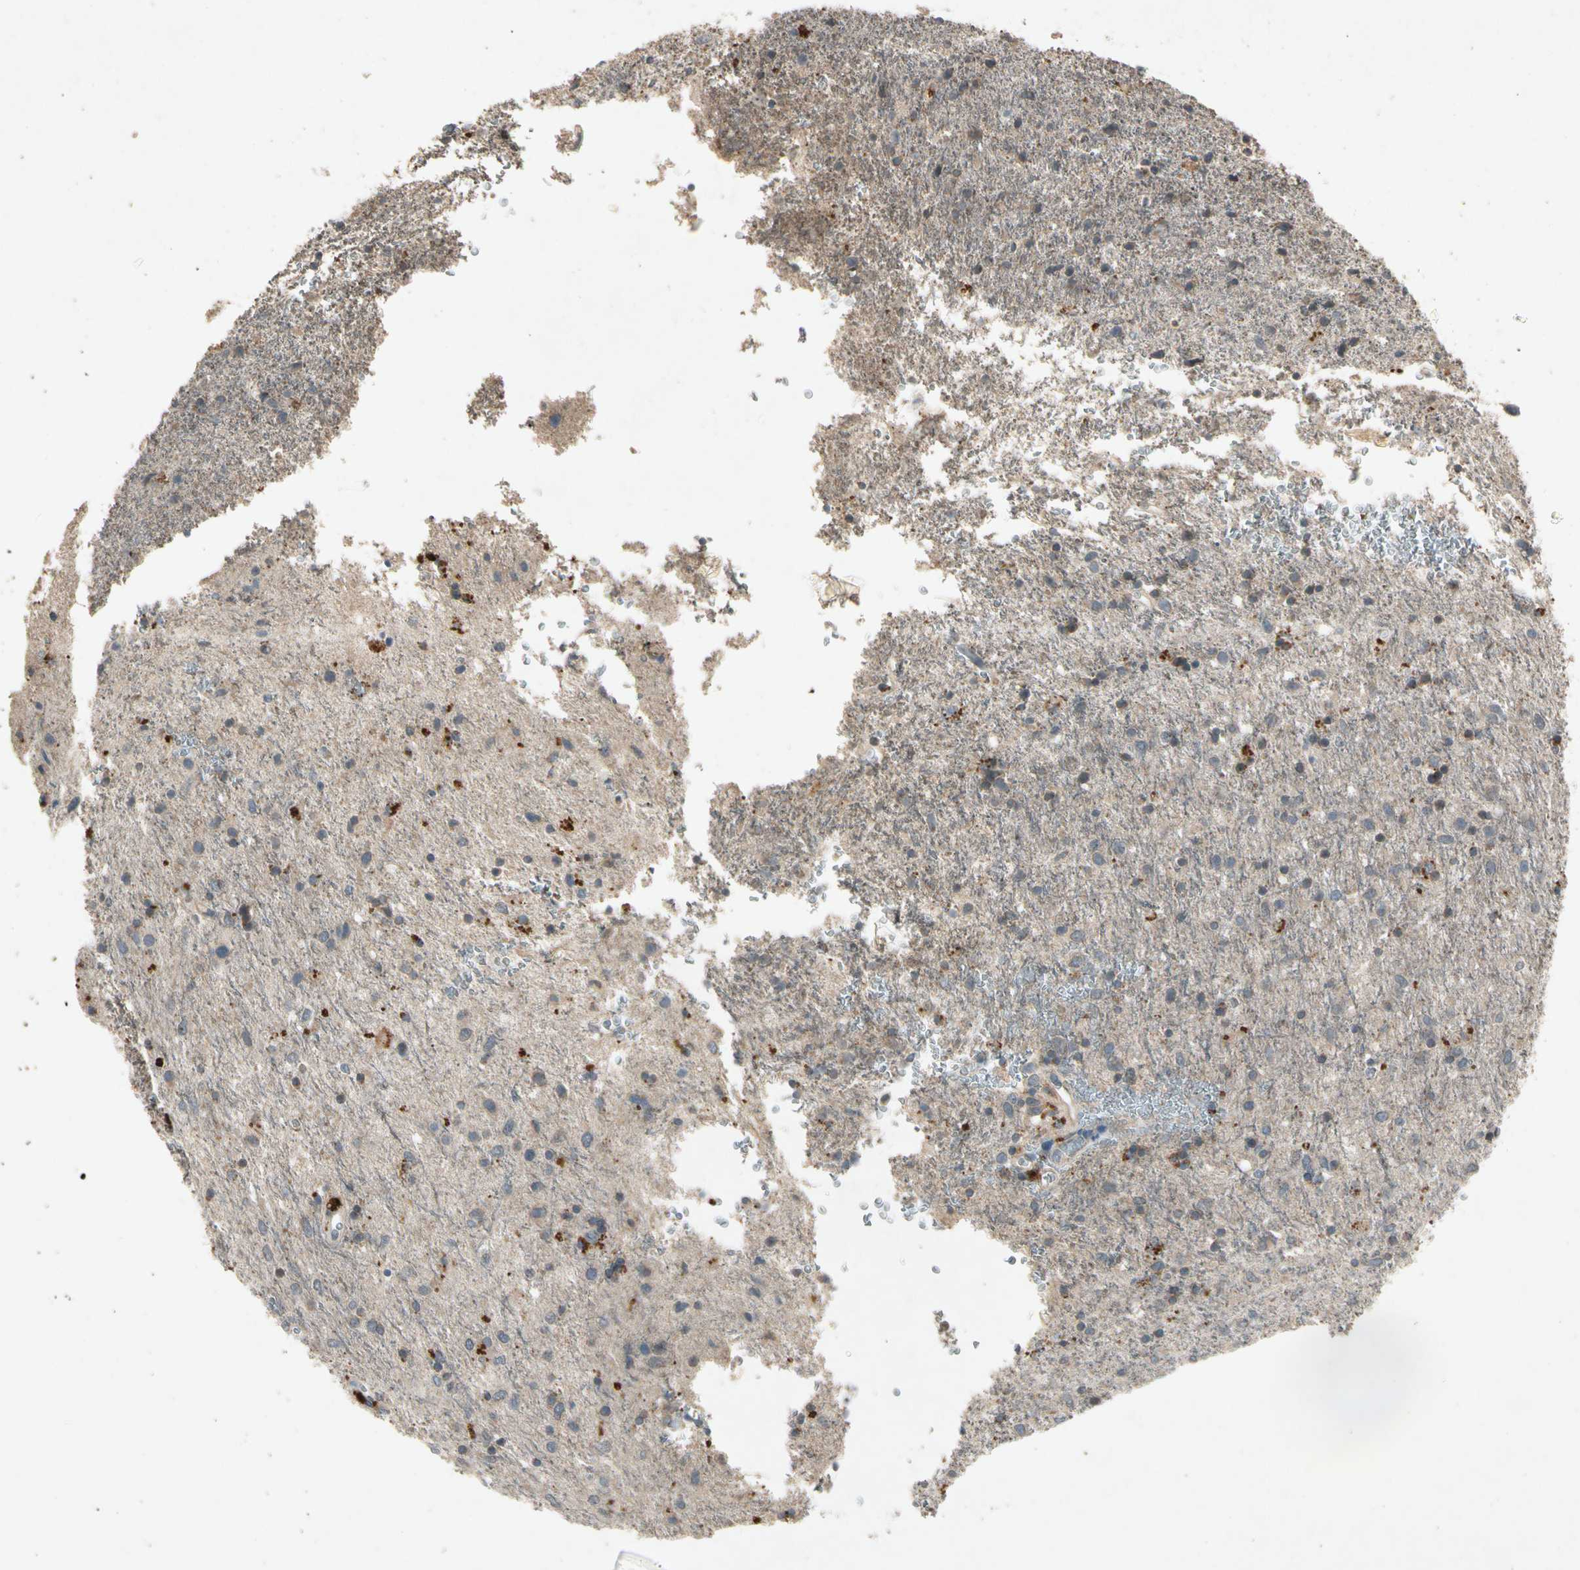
{"staining": {"intensity": "weak", "quantity": "<25%", "location": "cytoplasmic/membranous"}, "tissue": "glioma", "cell_type": "Tumor cells", "image_type": "cancer", "snomed": [{"axis": "morphology", "description": "Glioma, malignant, Low grade"}, {"axis": "topography", "description": "Brain"}], "caption": "An image of human low-grade glioma (malignant) is negative for staining in tumor cells.", "gene": "GPLD1", "patient": {"sex": "male", "age": 77}}